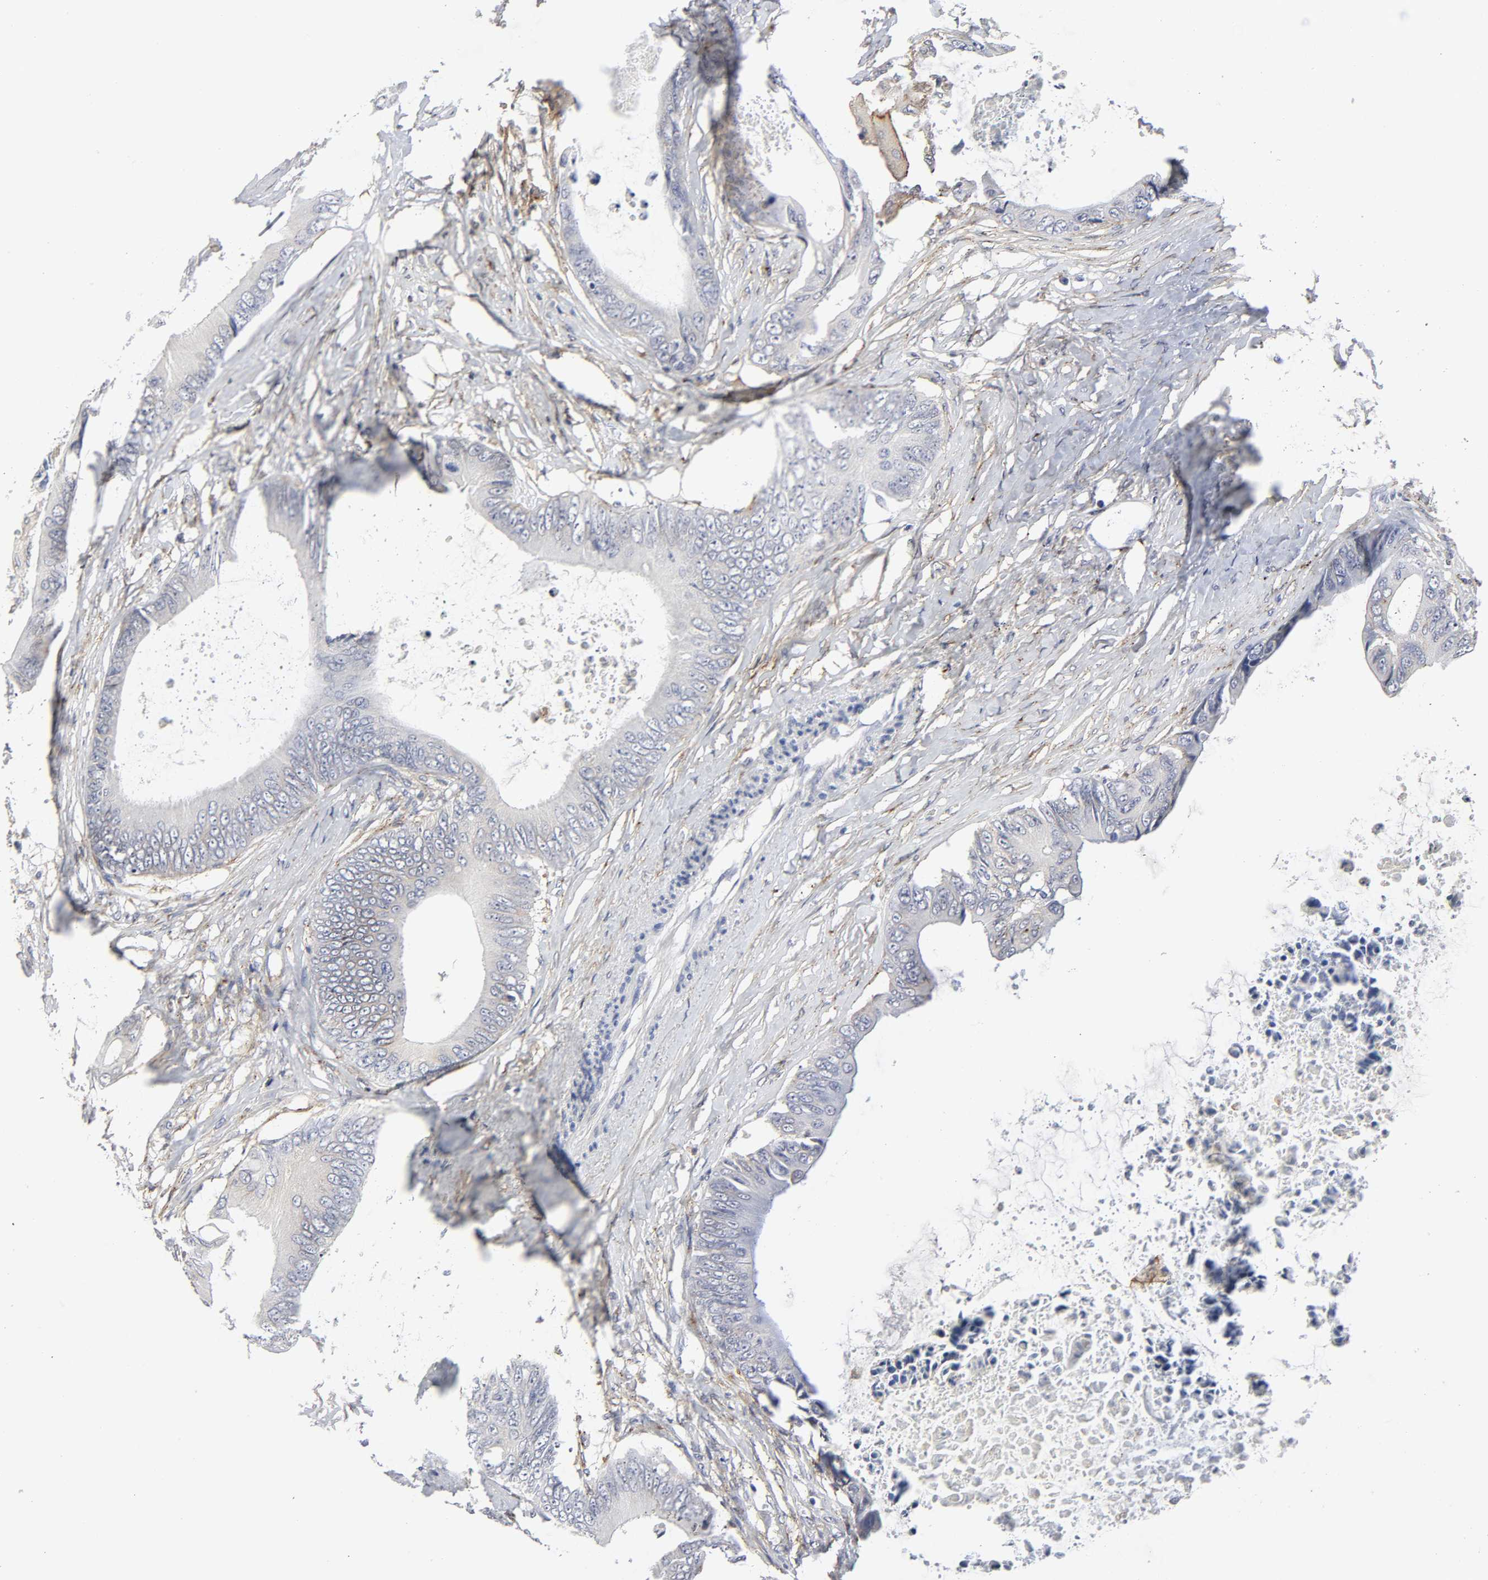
{"staining": {"intensity": "negative", "quantity": "none", "location": "none"}, "tissue": "colorectal cancer", "cell_type": "Tumor cells", "image_type": "cancer", "snomed": [{"axis": "morphology", "description": "Normal tissue, NOS"}, {"axis": "morphology", "description": "Adenocarcinoma, NOS"}, {"axis": "topography", "description": "Rectum"}, {"axis": "topography", "description": "Peripheral nerve tissue"}], "caption": "The micrograph exhibits no significant positivity in tumor cells of colorectal cancer (adenocarcinoma).", "gene": "LRP1", "patient": {"sex": "female", "age": 77}}